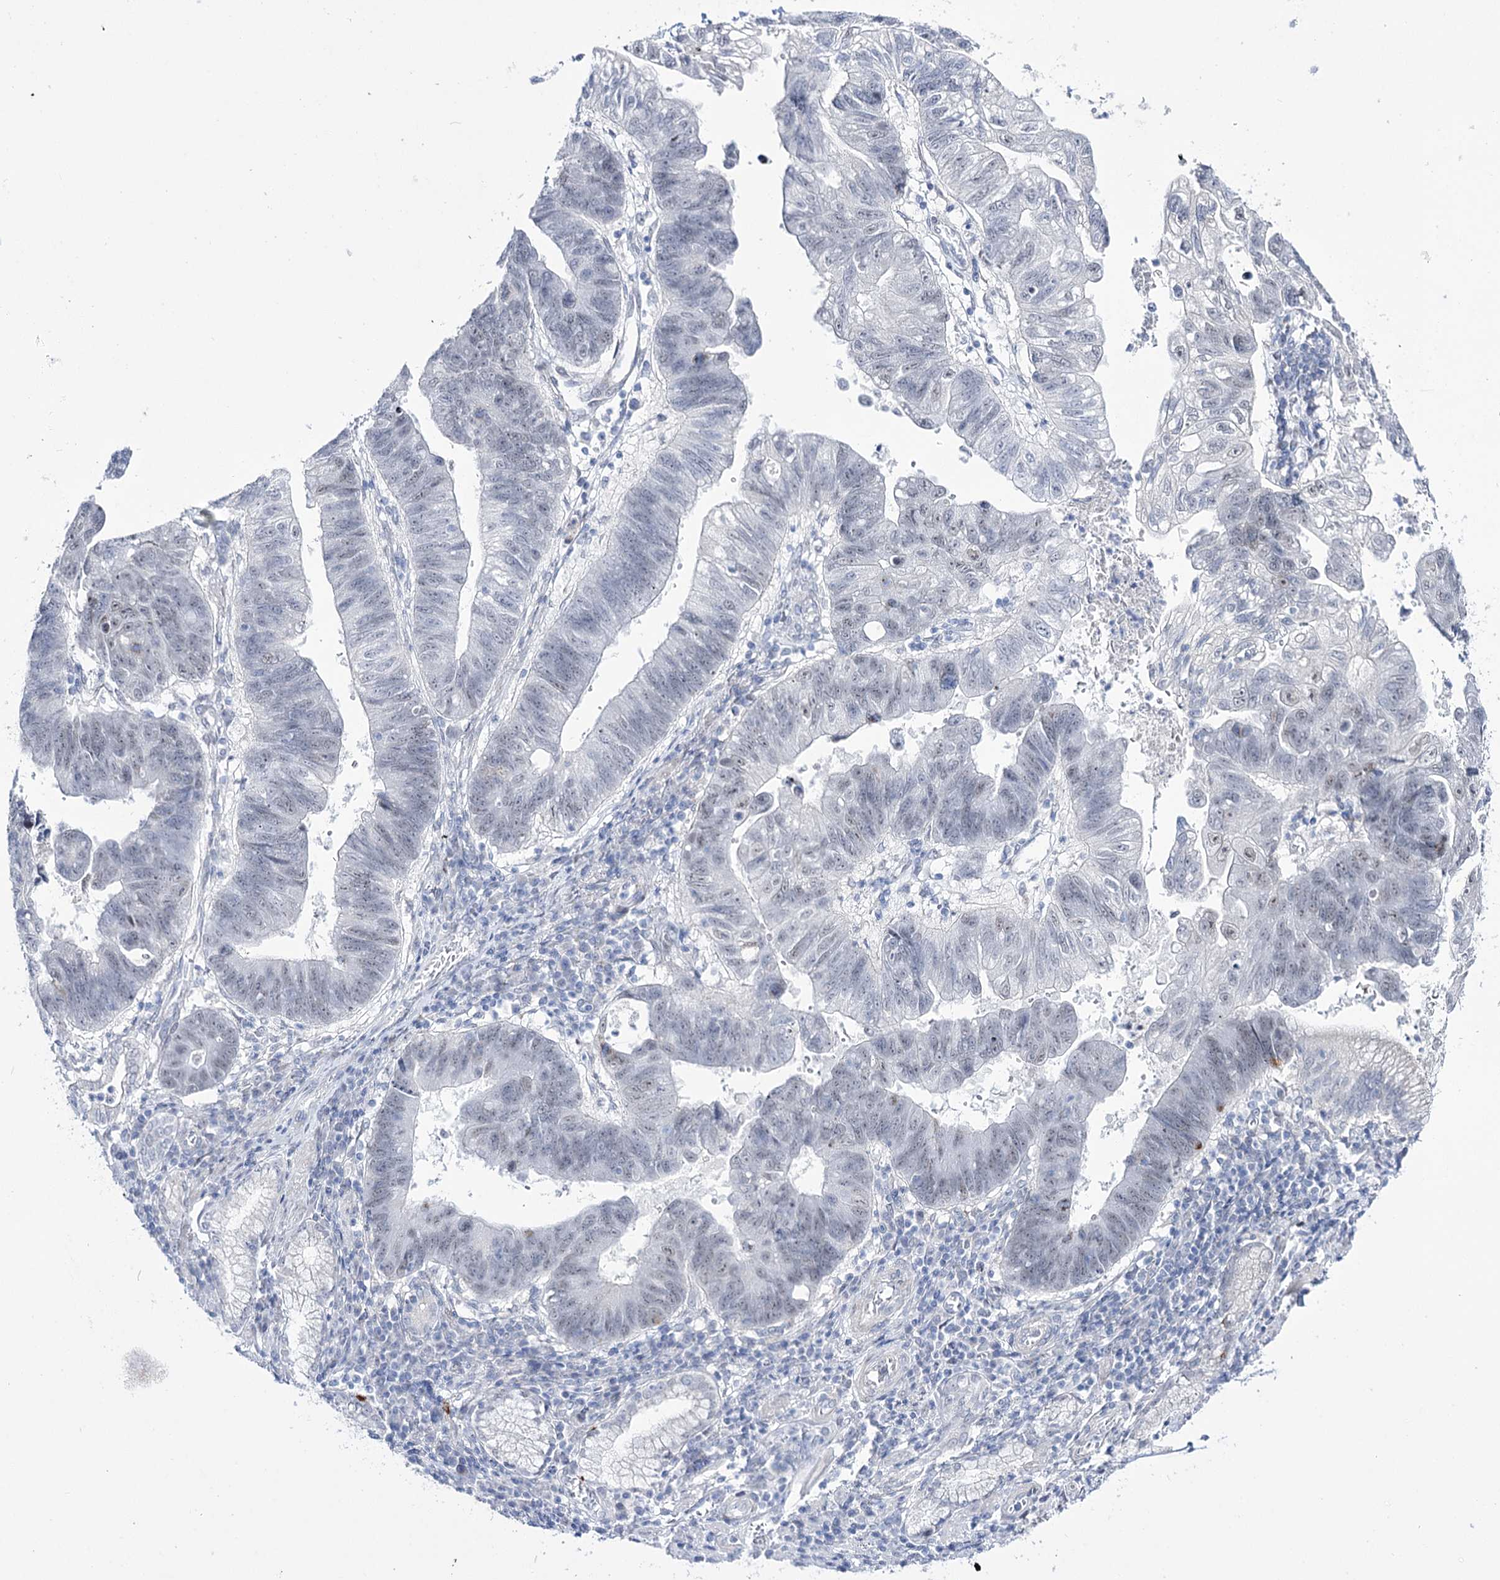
{"staining": {"intensity": "weak", "quantity": "<25%", "location": "nuclear"}, "tissue": "stomach cancer", "cell_type": "Tumor cells", "image_type": "cancer", "snomed": [{"axis": "morphology", "description": "Adenocarcinoma, NOS"}, {"axis": "topography", "description": "Stomach"}], "caption": "Human stomach cancer stained for a protein using IHC displays no expression in tumor cells.", "gene": "RBM15B", "patient": {"sex": "male", "age": 59}}